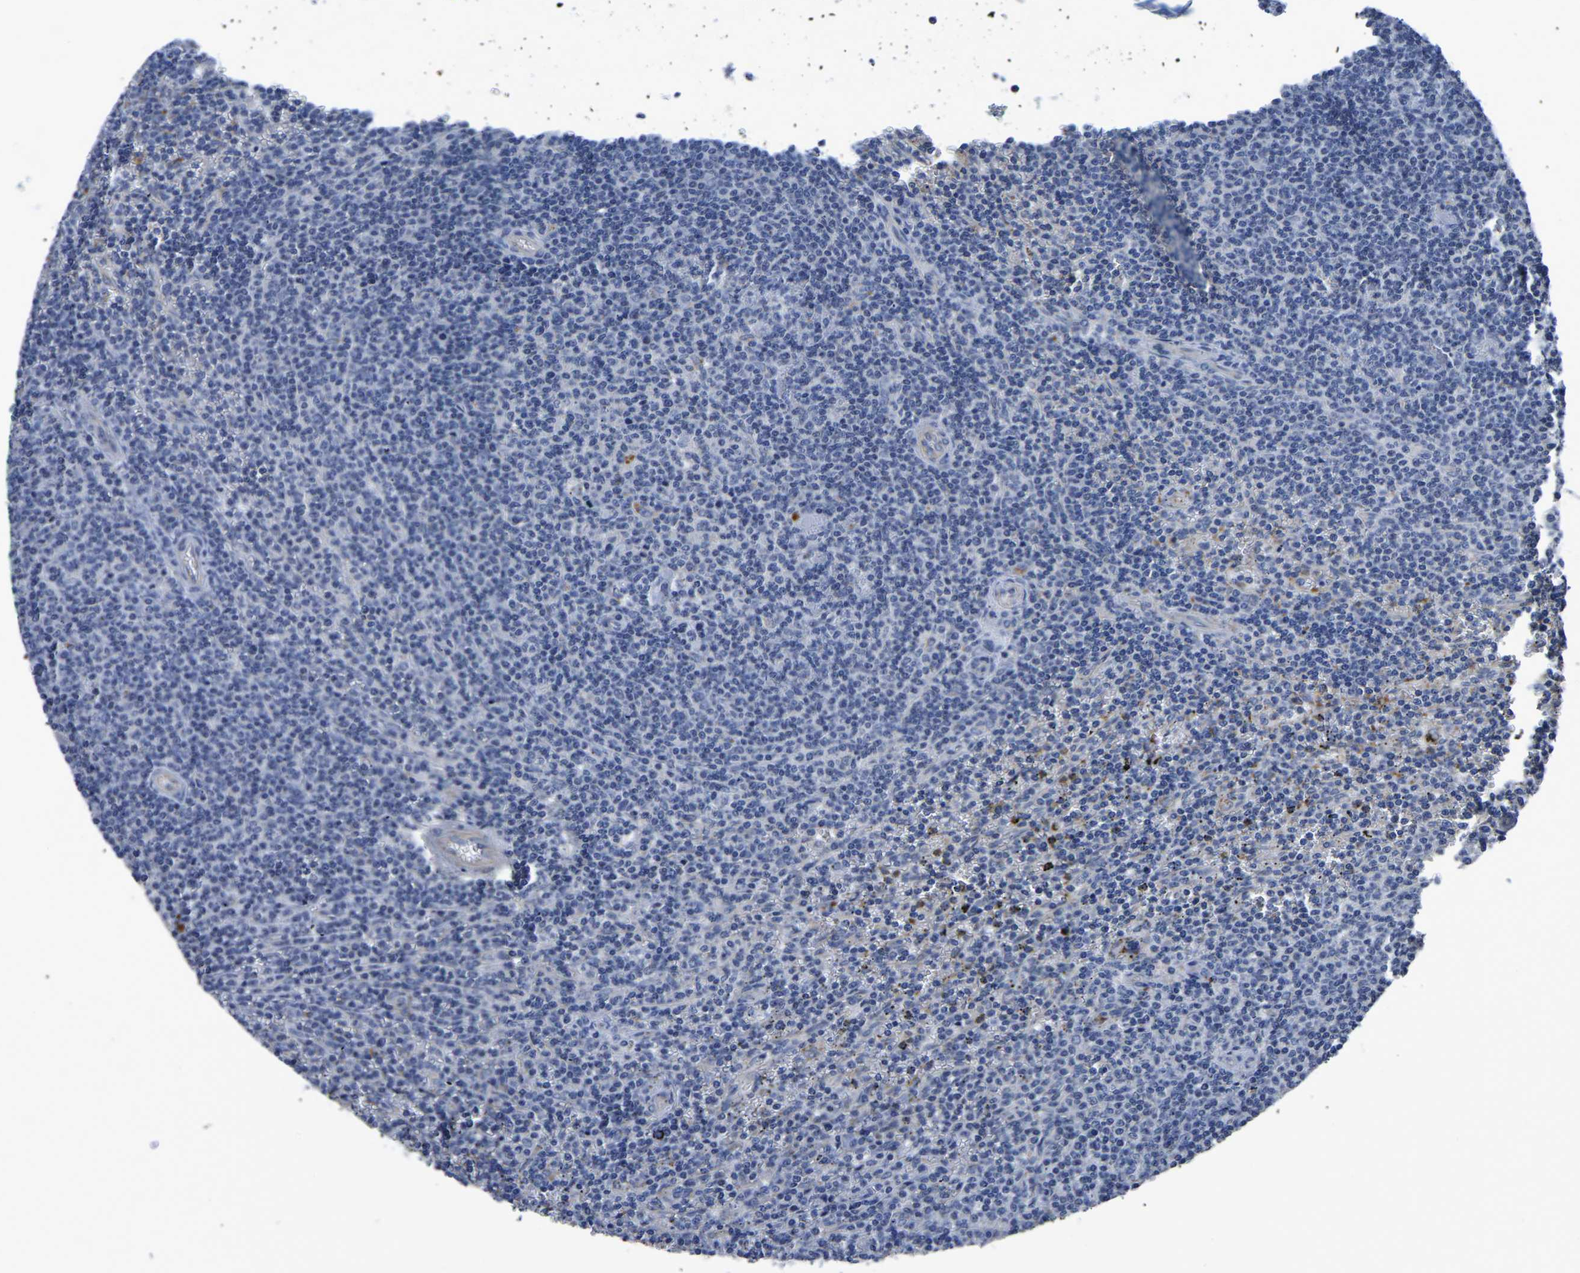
{"staining": {"intensity": "negative", "quantity": "none", "location": "none"}, "tissue": "lymphoma", "cell_type": "Tumor cells", "image_type": "cancer", "snomed": [{"axis": "morphology", "description": "Malignant lymphoma, non-Hodgkin's type, Low grade"}, {"axis": "topography", "description": "Spleen"}], "caption": "This is an immunohistochemistry micrograph of low-grade malignant lymphoma, non-Hodgkin's type. There is no positivity in tumor cells.", "gene": "PDLIM7", "patient": {"sex": "female", "age": 19}}